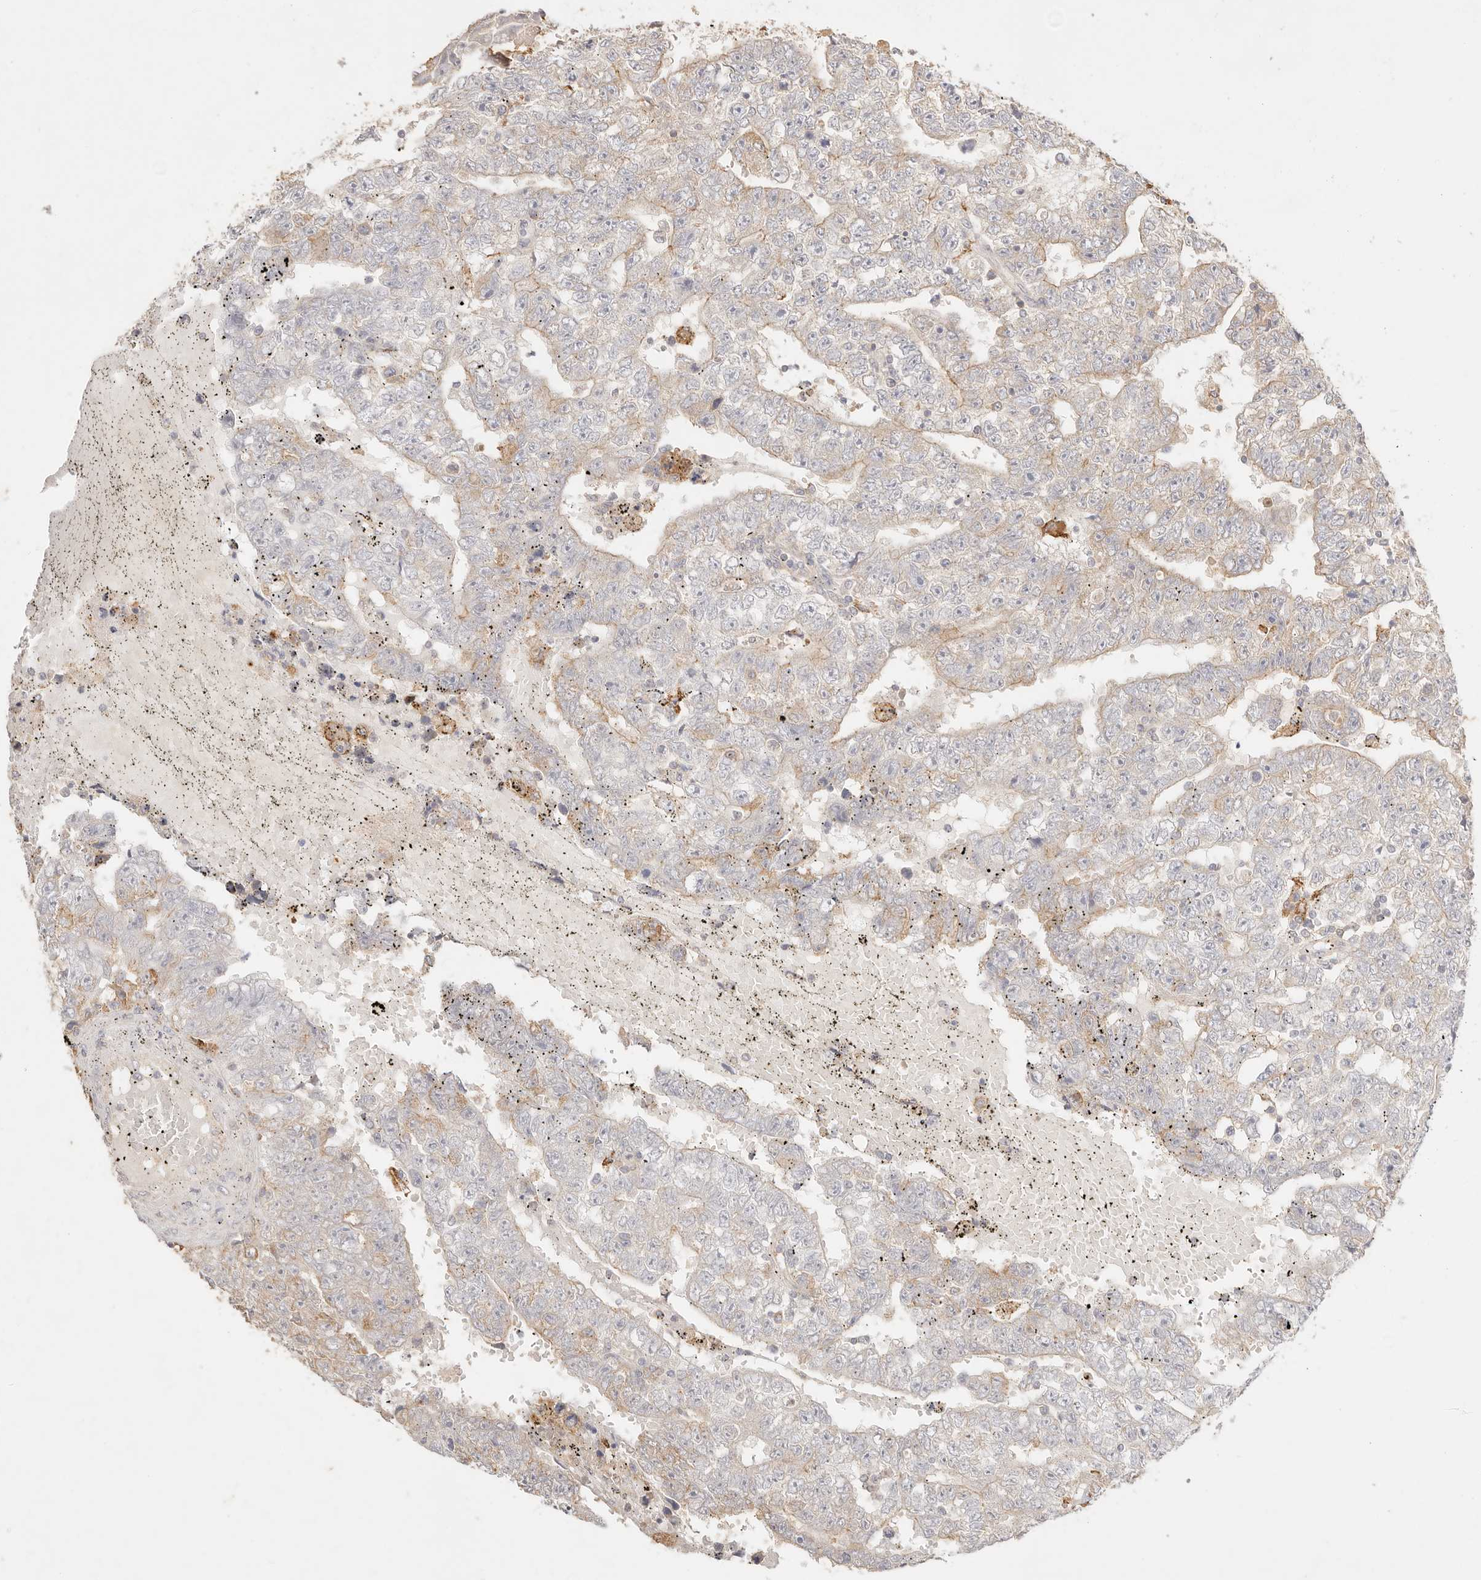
{"staining": {"intensity": "weak", "quantity": "25%-75%", "location": "cytoplasmic/membranous"}, "tissue": "testis cancer", "cell_type": "Tumor cells", "image_type": "cancer", "snomed": [{"axis": "morphology", "description": "Carcinoma, Embryonal, NOS"}, {"axis": "topography", "description": "Testis"}], "caption": "A low amount of weak cytoplasmic/membranous staining is seen in approximately 25%-75% of tumor cells in testis embryonal carcinoma tissue. The protein is shown in brown color, while the nuclei are stained blue.", "gene": "HK2", "patient": {"sex": "male", "age": 25}}